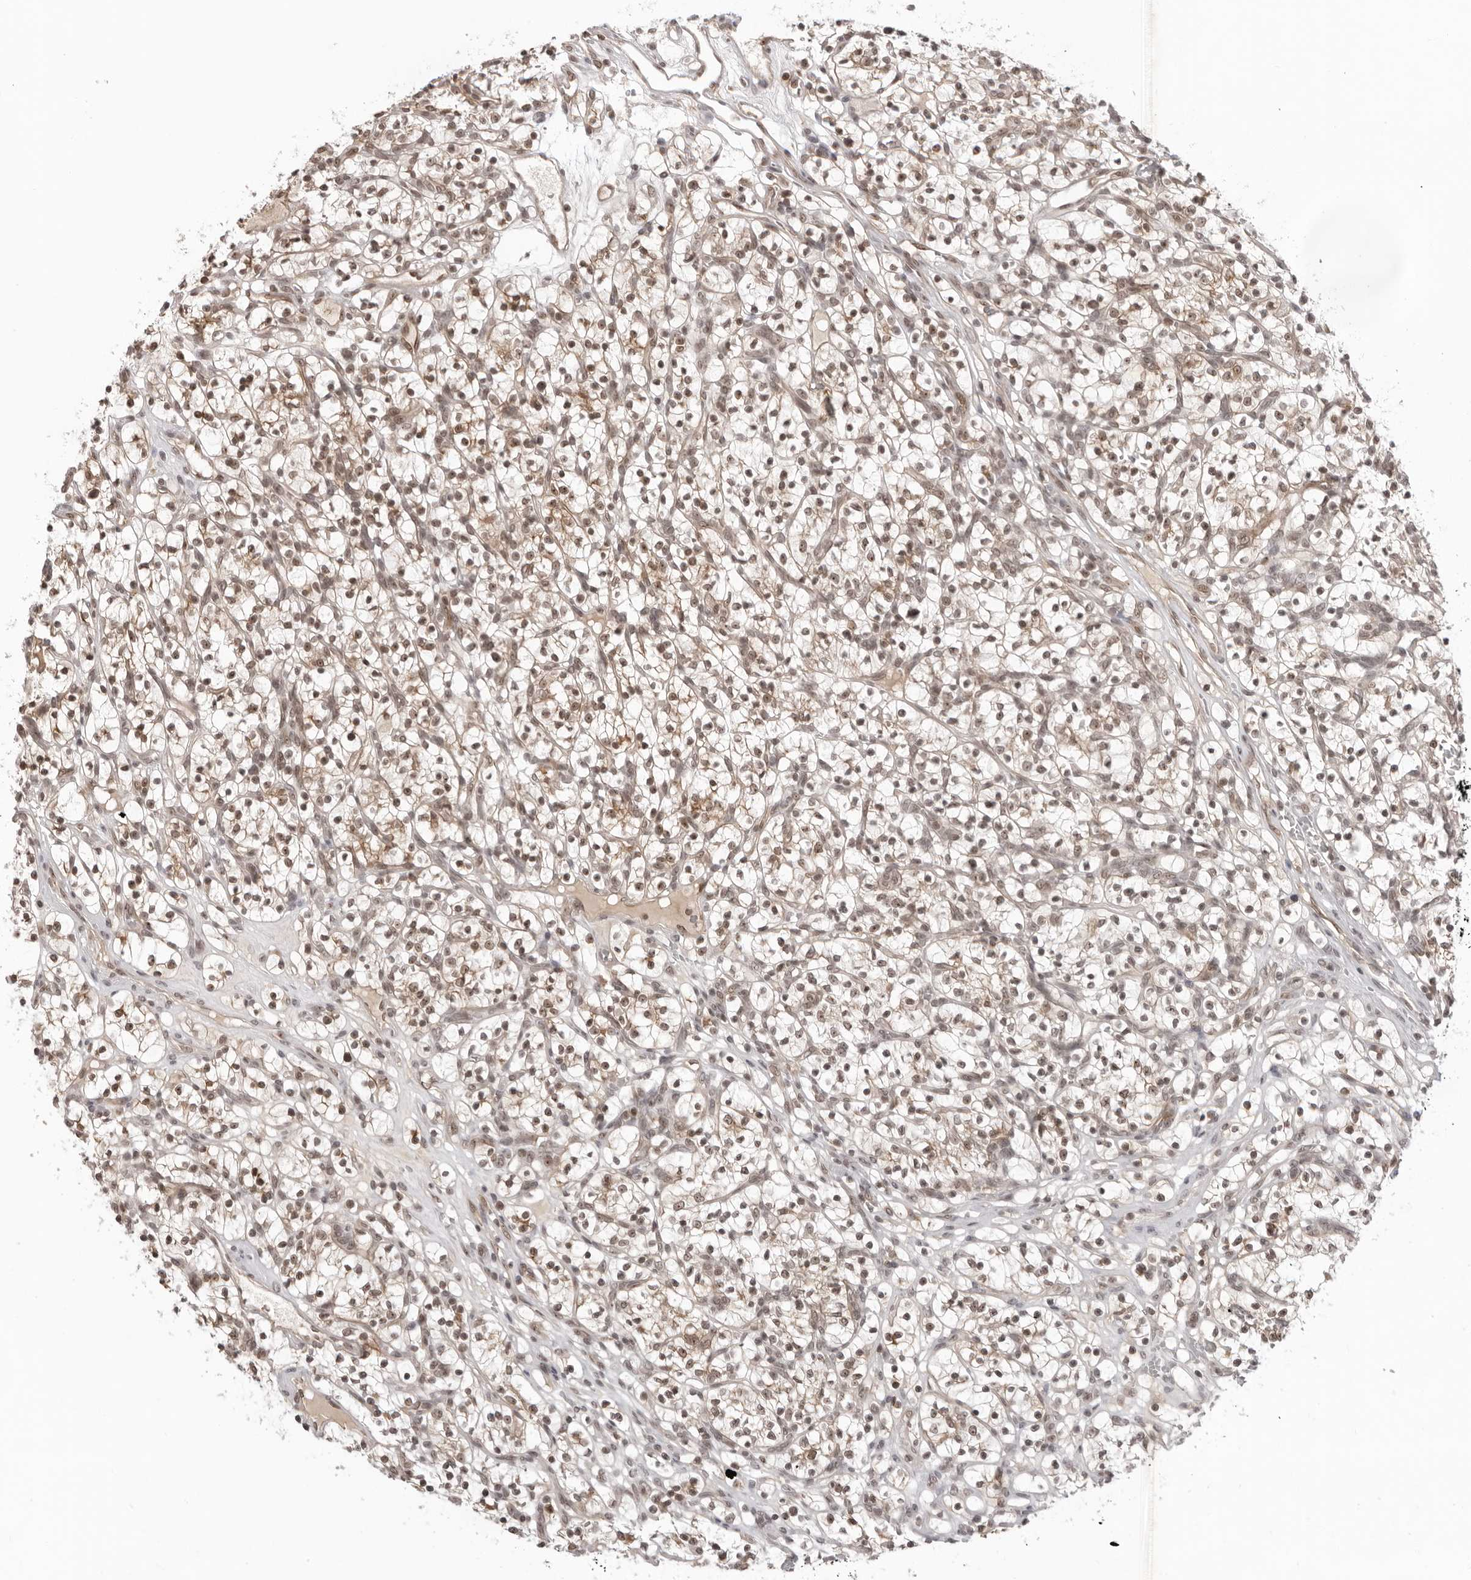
{"staining": {"intensity": "moderate", "quantity": ">75%", "location": "cytoplasmic/membranous,nuclear"}, "tissue": "renal cancer", "cell_type": "Tumor cells", "image_type": "cancer", "snomed": [{"axis": "morphology", "description": "Adenocarcinoma, NOS"}, {"axis": "topography", "description": "Kidney"}], "caption": "Renal cancer stained with a brown dye reveals moderate cytoplasmic/membranous and nuclear positive expression in about >75% of tumor cells.", "gene": "EXOSC10", "patient": {"sex": "female", "age": 57}}